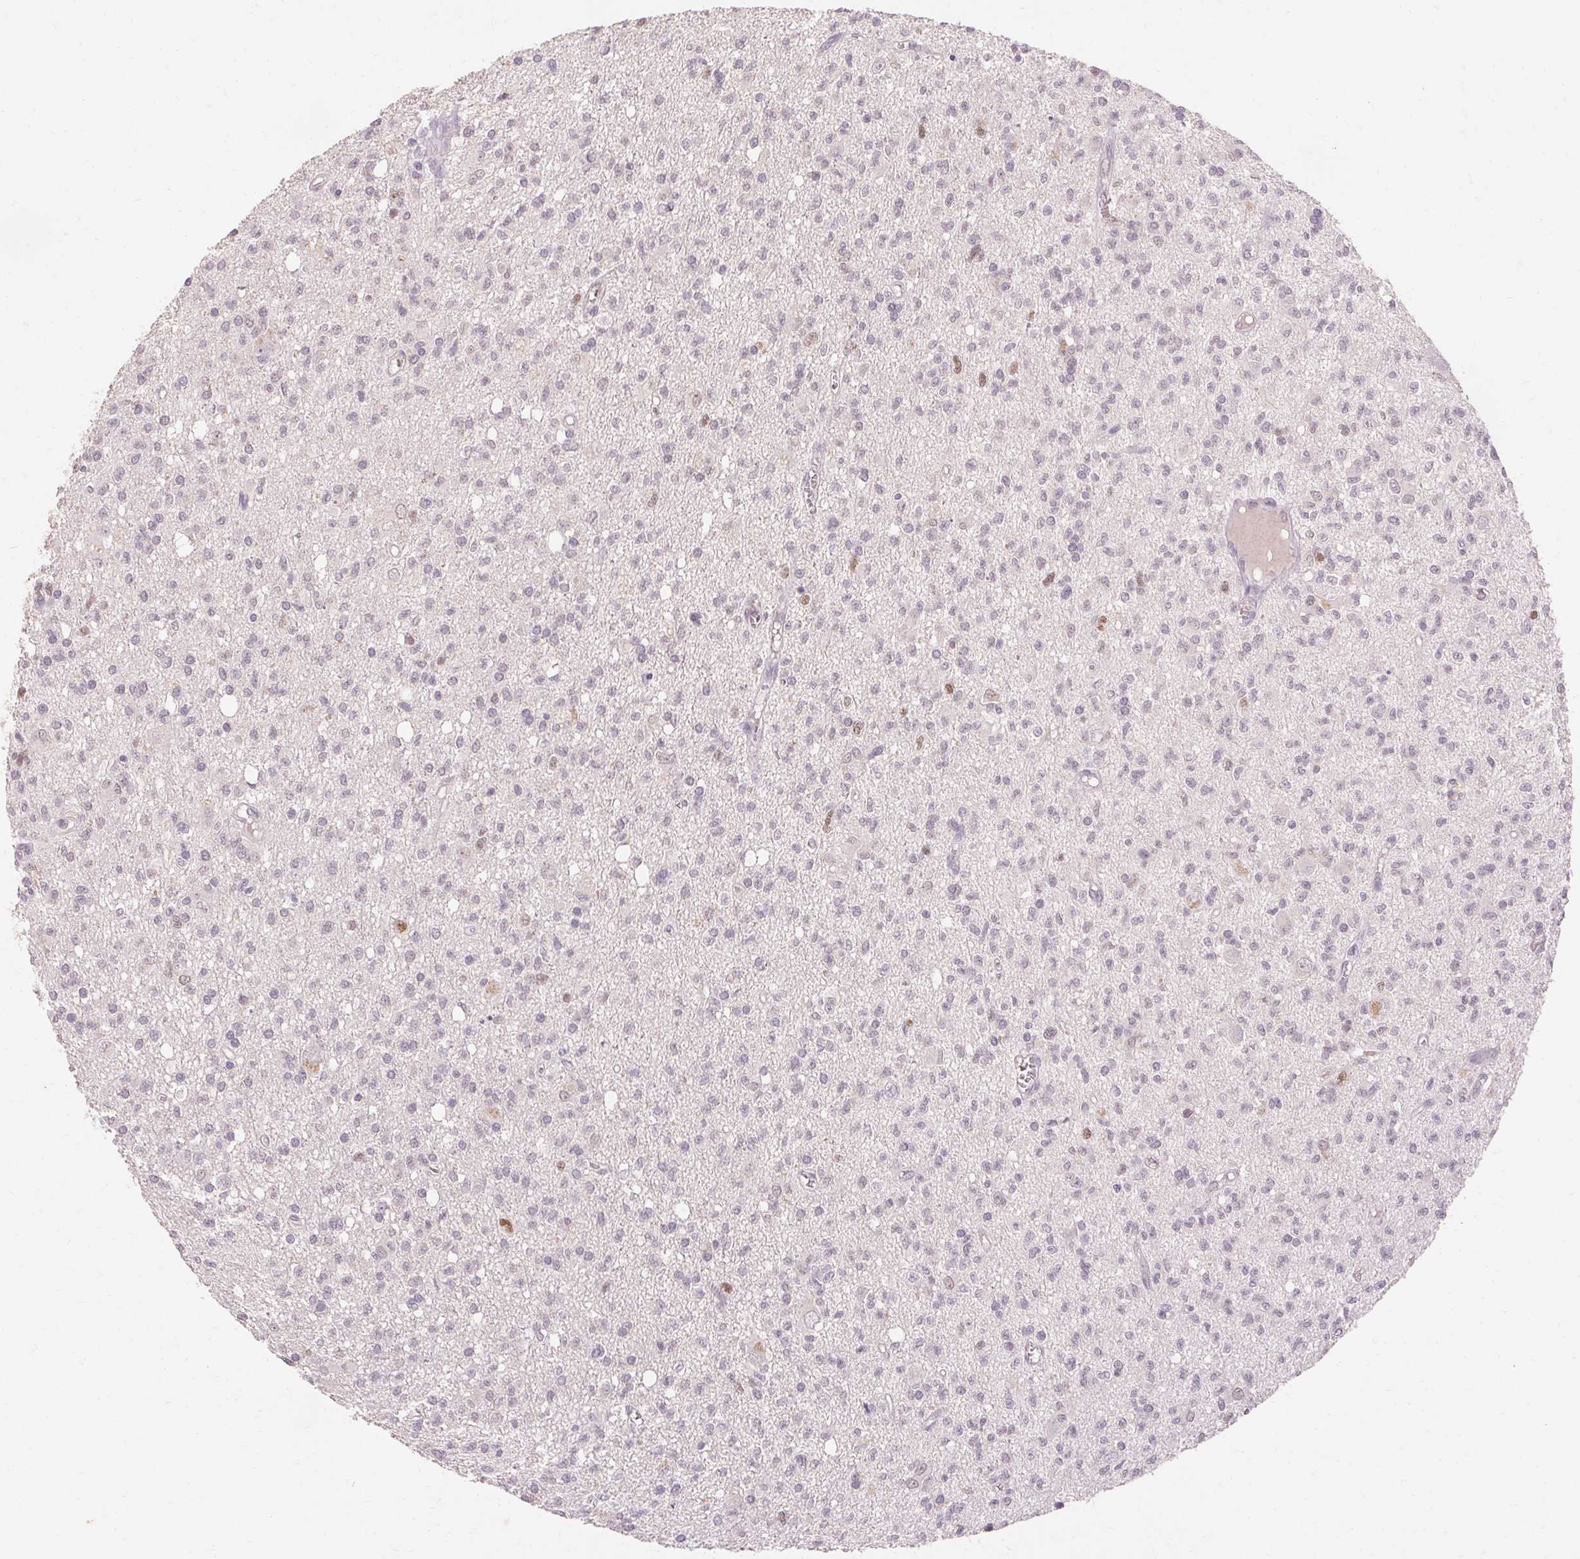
{"staining": {"intensity": "negative", "quantity": "none", "location": "none"}, "tissue": "glioma", "cell_type": "Tumor cells", "image_type": "cancer", "snomed": [{"axis": "morphology", "description": "Glioma, malignant, Low grade"}, {"axis": "topography", "description": "Brain"}], "caption": "Protein analysis of malignant glioma (low-grade) exhibits no significant staining in tumor cells.", "gene": "SKP2", "patient": {"sex": "male", "age": 64}}